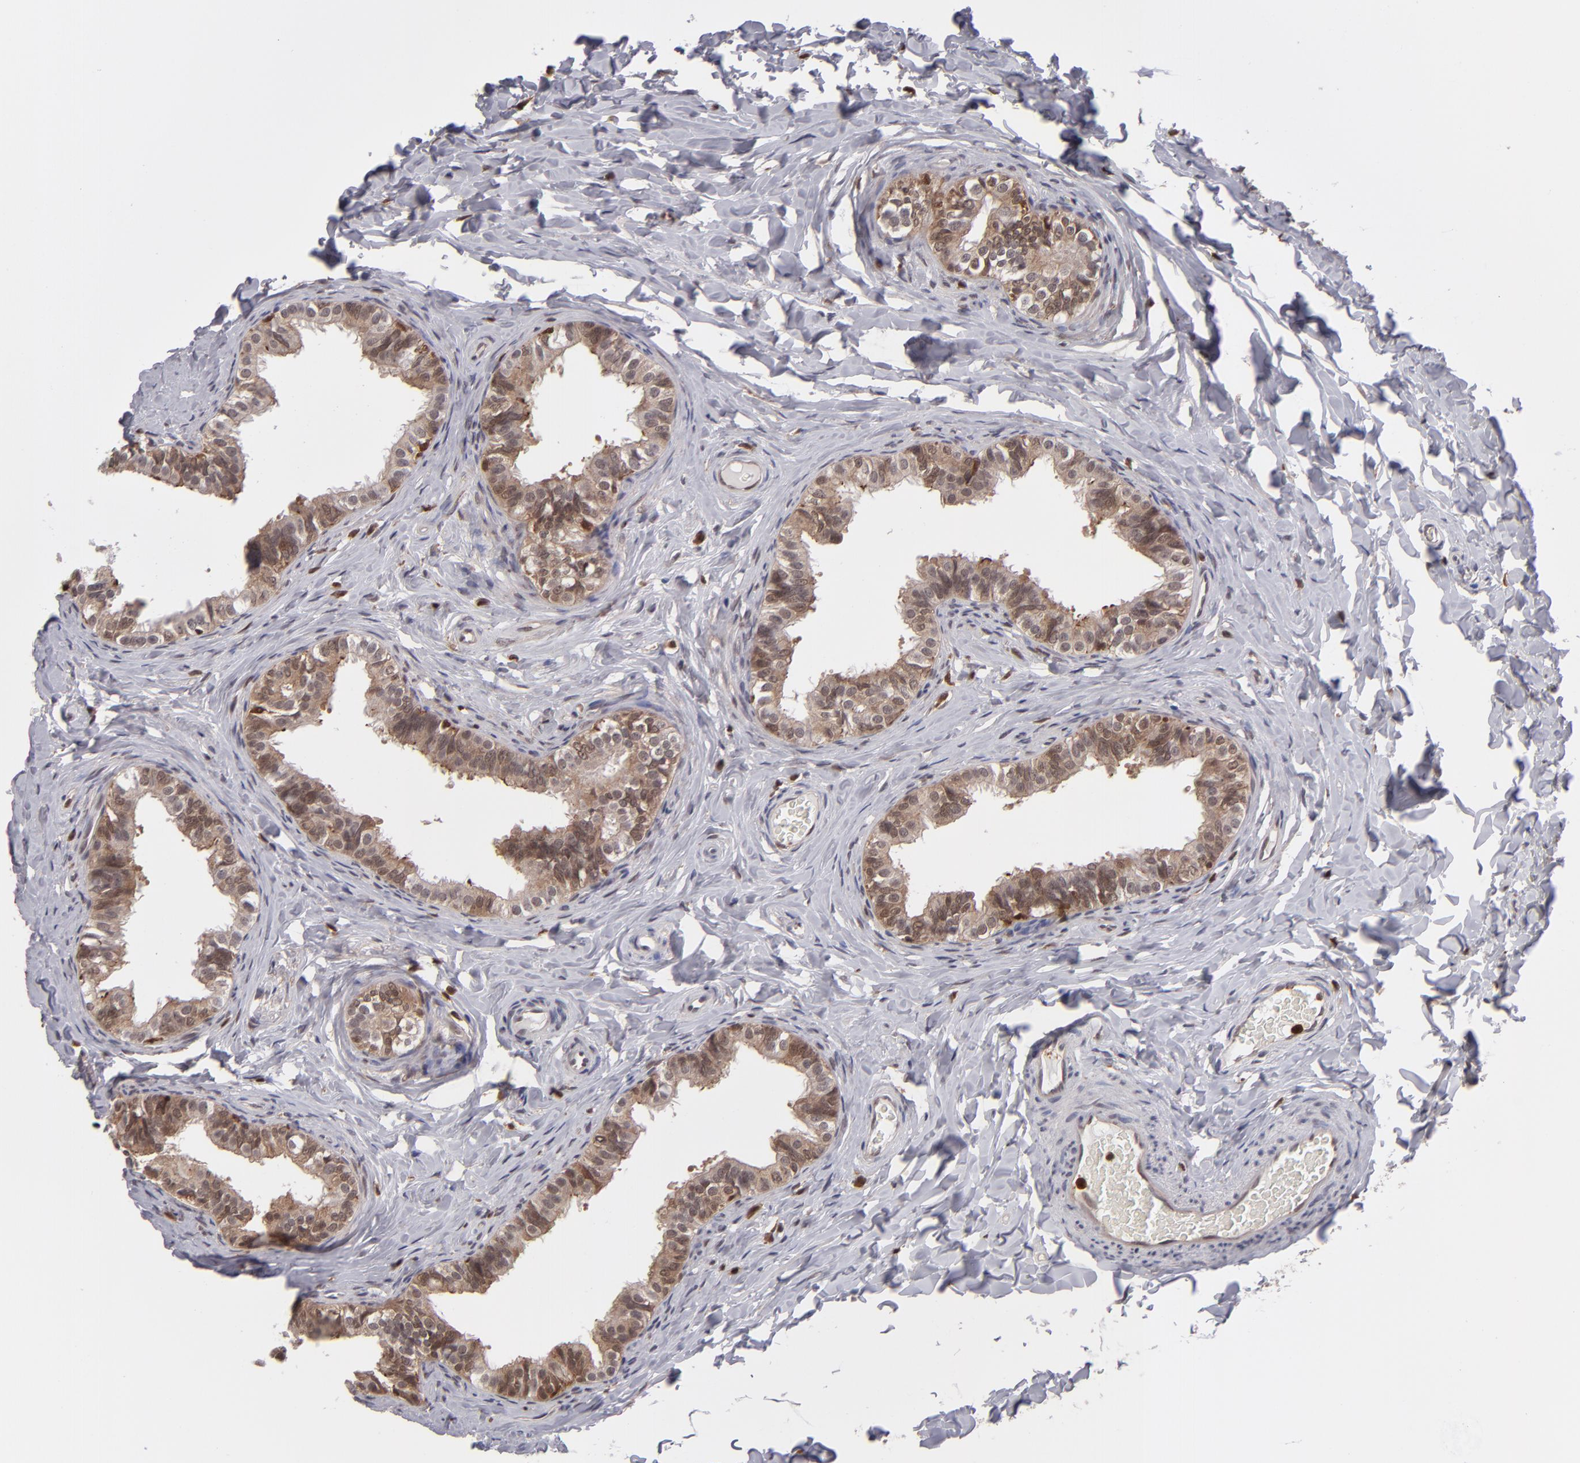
{"staining": {"intensity": "moderate", "quantity": ">75%", "location": "cytoplasmic/membranous,nuclear"}, "tissue": "epididymis", "cell_type": "Glandular cells", "image_type": "normal", "snomed": [{"axis": "morphology", "description": "Normal tissue, NOS"}, {"axis": "topography", "description": "Soft tissue"}, {"axis": "topography", "description": "Epididymis"}], "caption": "Immunohistochemistry (IHC) staining of benign epididymis, which reveals medium levels of moderate cytoplasmic/membranous,nuclear positivity in approximately >75% of glandular cells indicating moderate cytoplasmic/membranous,nuclear protein positivity. The staining was performed using DAB (3,3'-diaminobenzidine) (brown) for protein detection and nuclei were counterstained in hematoxylin (blue).", "gene": "GRB2", "patient": {"sex": "male", "age": 26}}